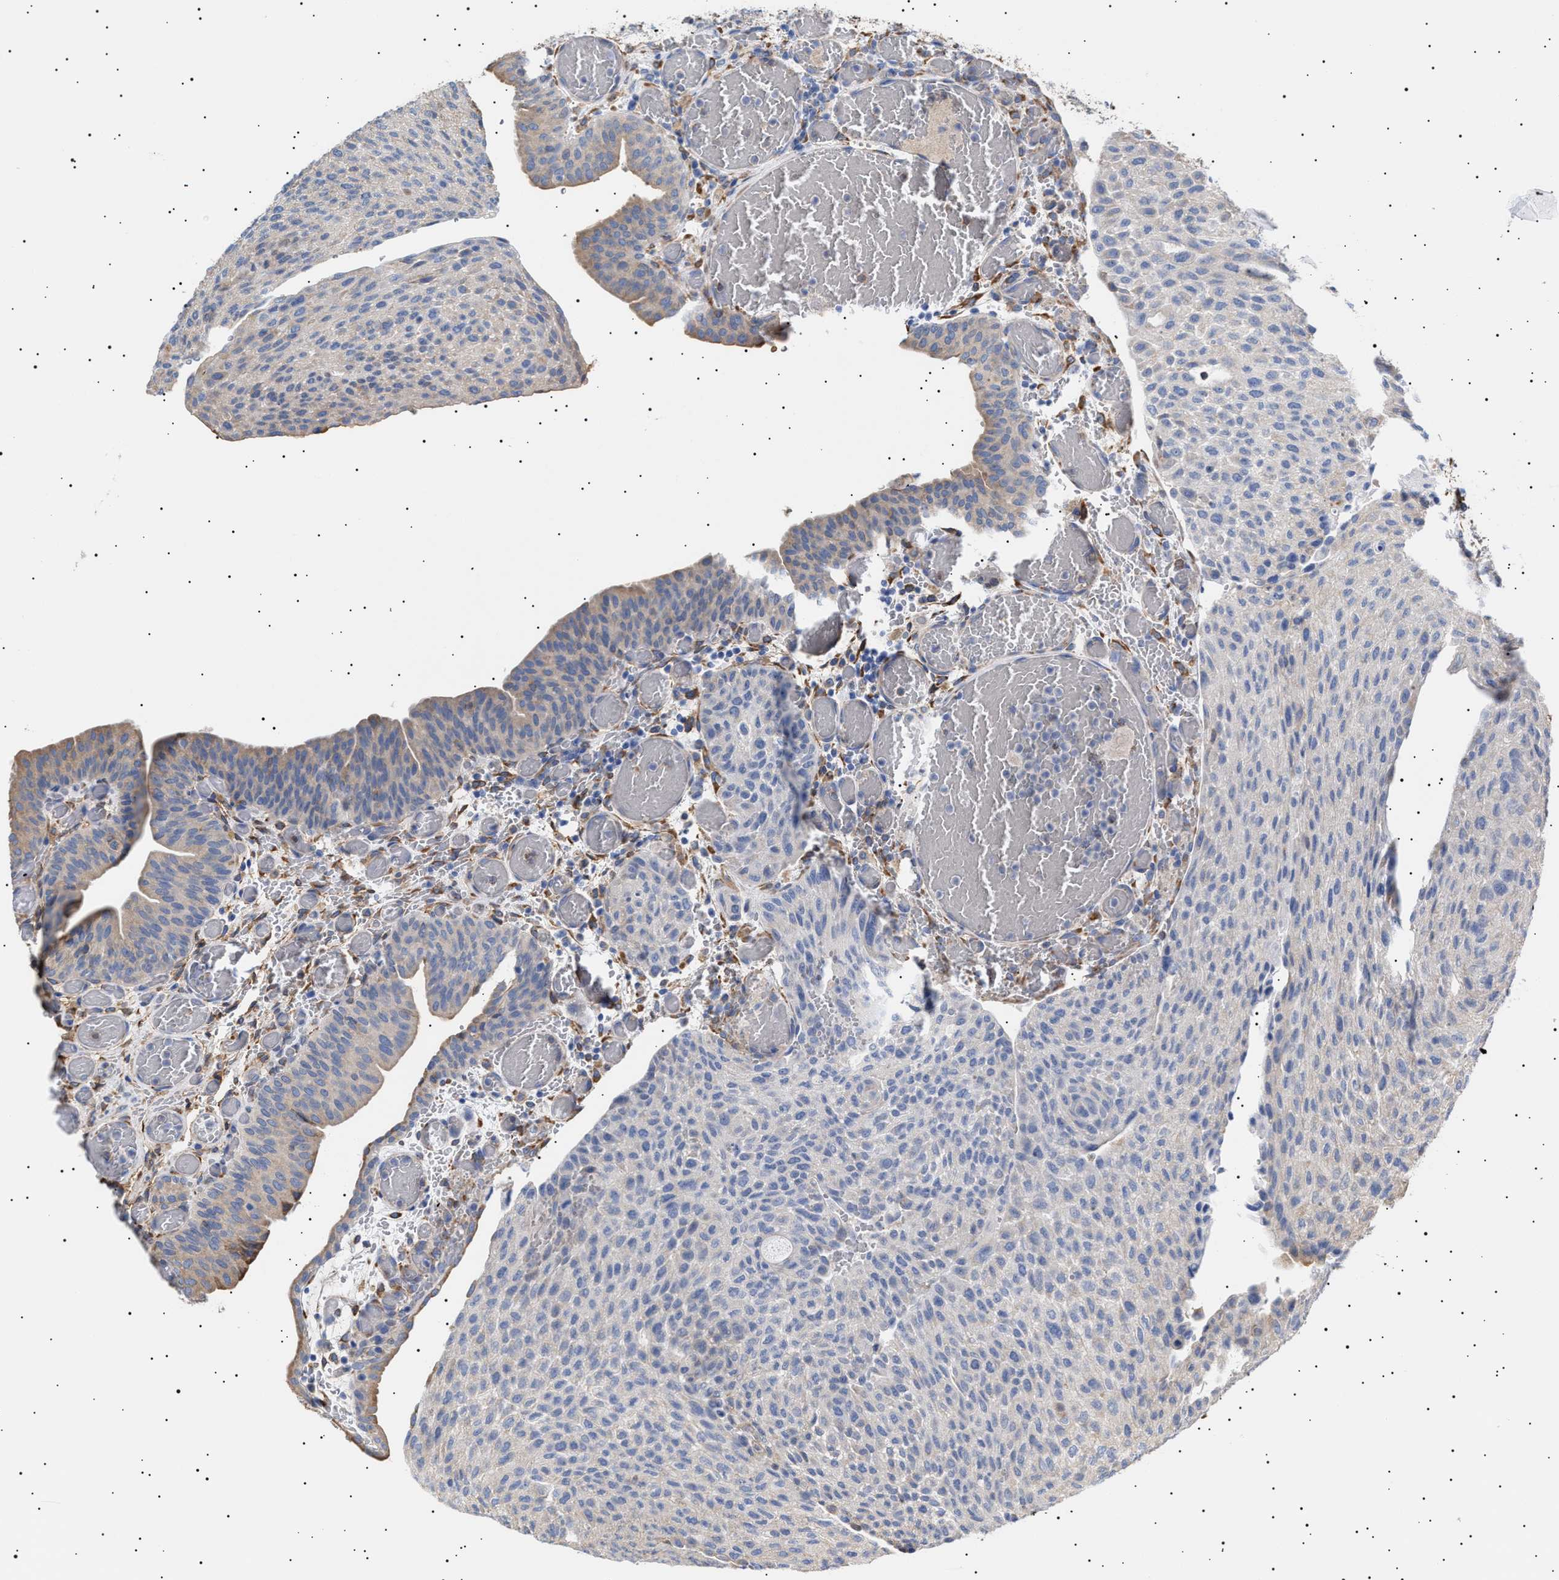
{"staining": {"intensity": "weak", "quantity": "<25%", "location": "cytoplasmic/membranous"}, "tissue": "urothelial cancer", "cell_type": "Tumor cells", "image_type": "cancer", "snomed": [{"axis": "morphology", "description": "Urothelial carcinoma, Low grade"}, {"axis": "morphology", "description": "Urothelial carcinoma, High grade"}, {"axis": "topography", "description": "Urinary bladder"}], "caption": "Human low-grade urothelial carcinoma stained for a protein using immunohistochemistry reveals no expression in tumor cells.", "gene": "ERCC6L2", "patient": {"sex": "male", "age": 35}}